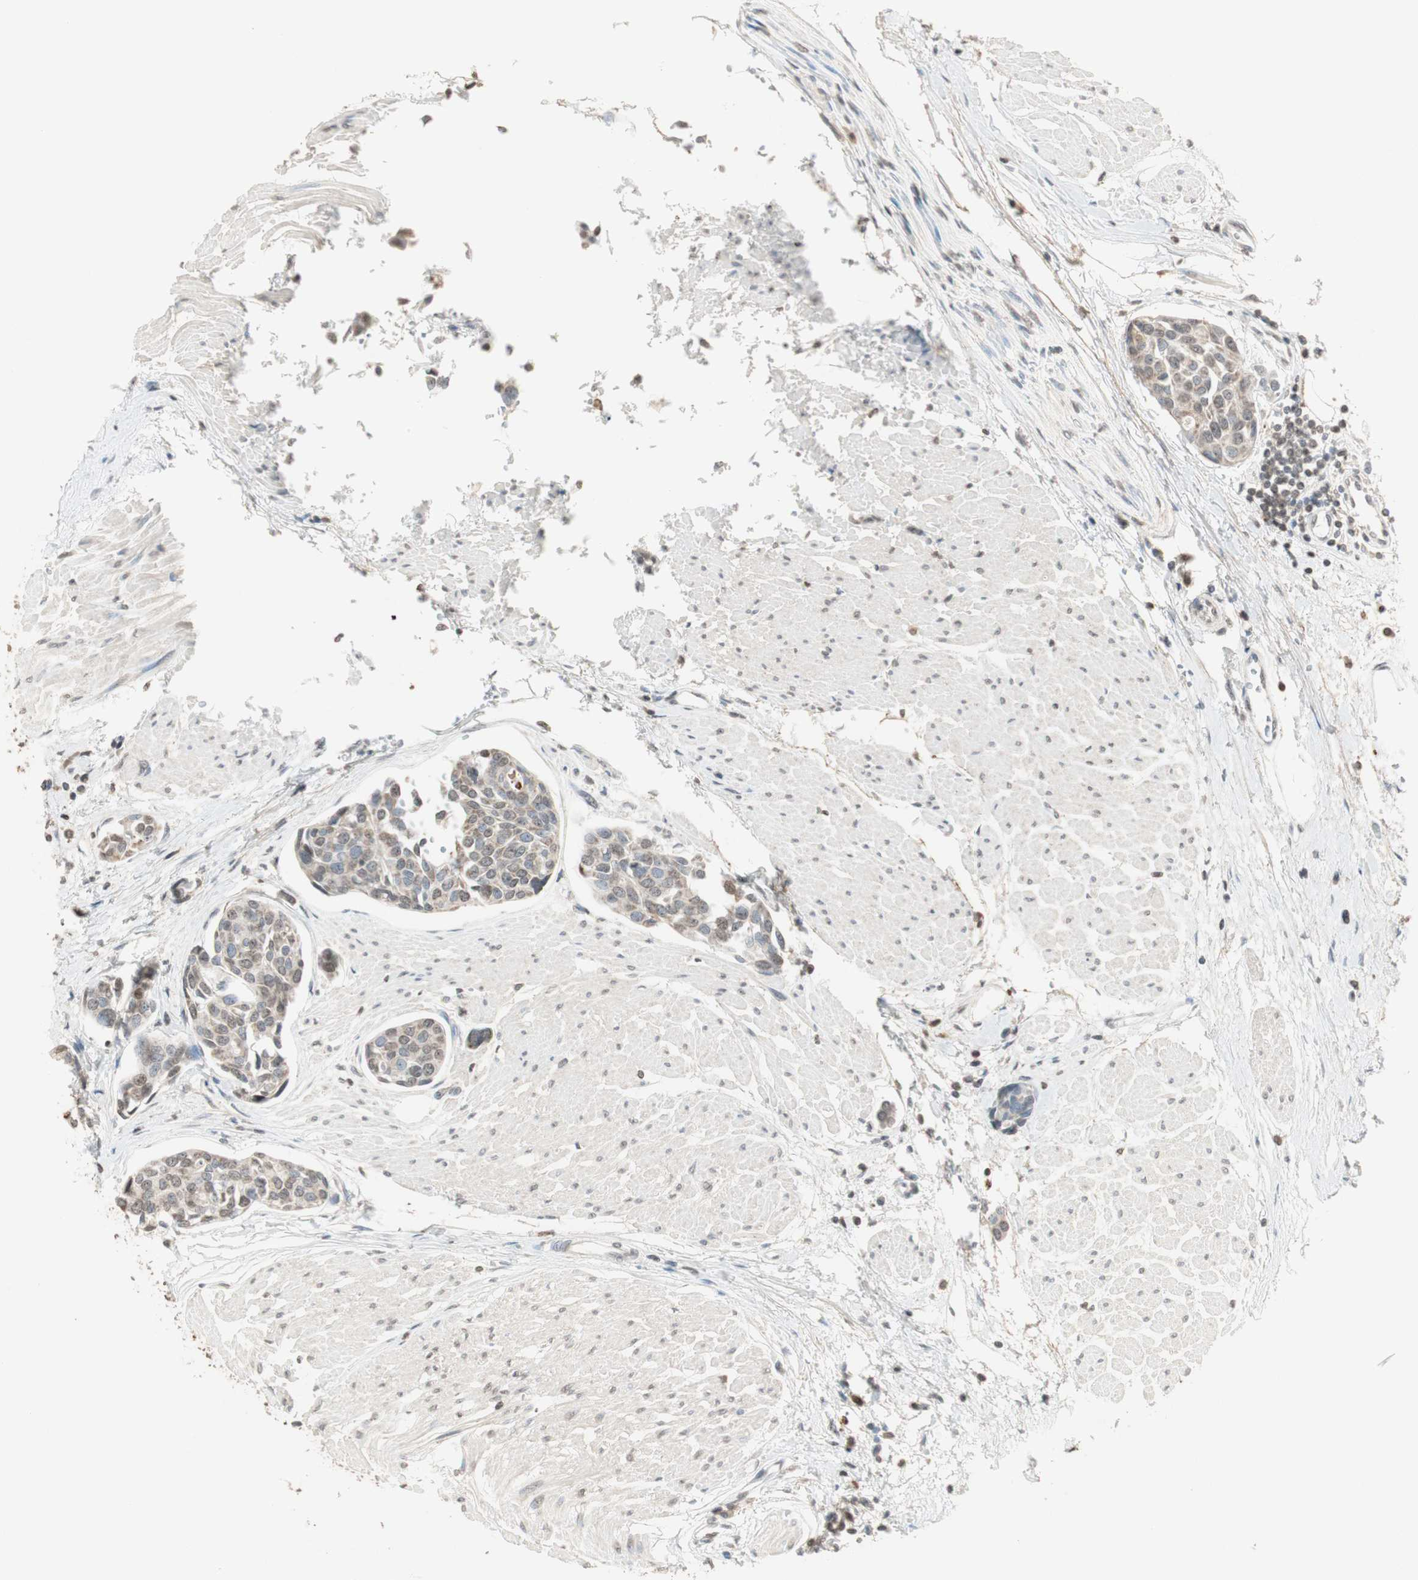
{"staining": {"intensity": "weak", "quantity": "25%-75%", "location": "cytoplasmic/membranous,nuclear"}, "tissue": "urothelial cancer", "cell_type": "Tumor cells", "image_type": "cancer", "snomed": [{"axis": "morphology", "description": "Urothelial carcinoma, High grade"}, {"axis": "topography", "description": "Urinary bladder"}], "caption": "This is an image of immunohistochemistry staining of urothelial cancer, which shows weak positivity in the cytoplasmic/membranous and nuclear of tumor cells.", "gene": "PRELID1", "patient": {"sex": "male", "age": 78}}